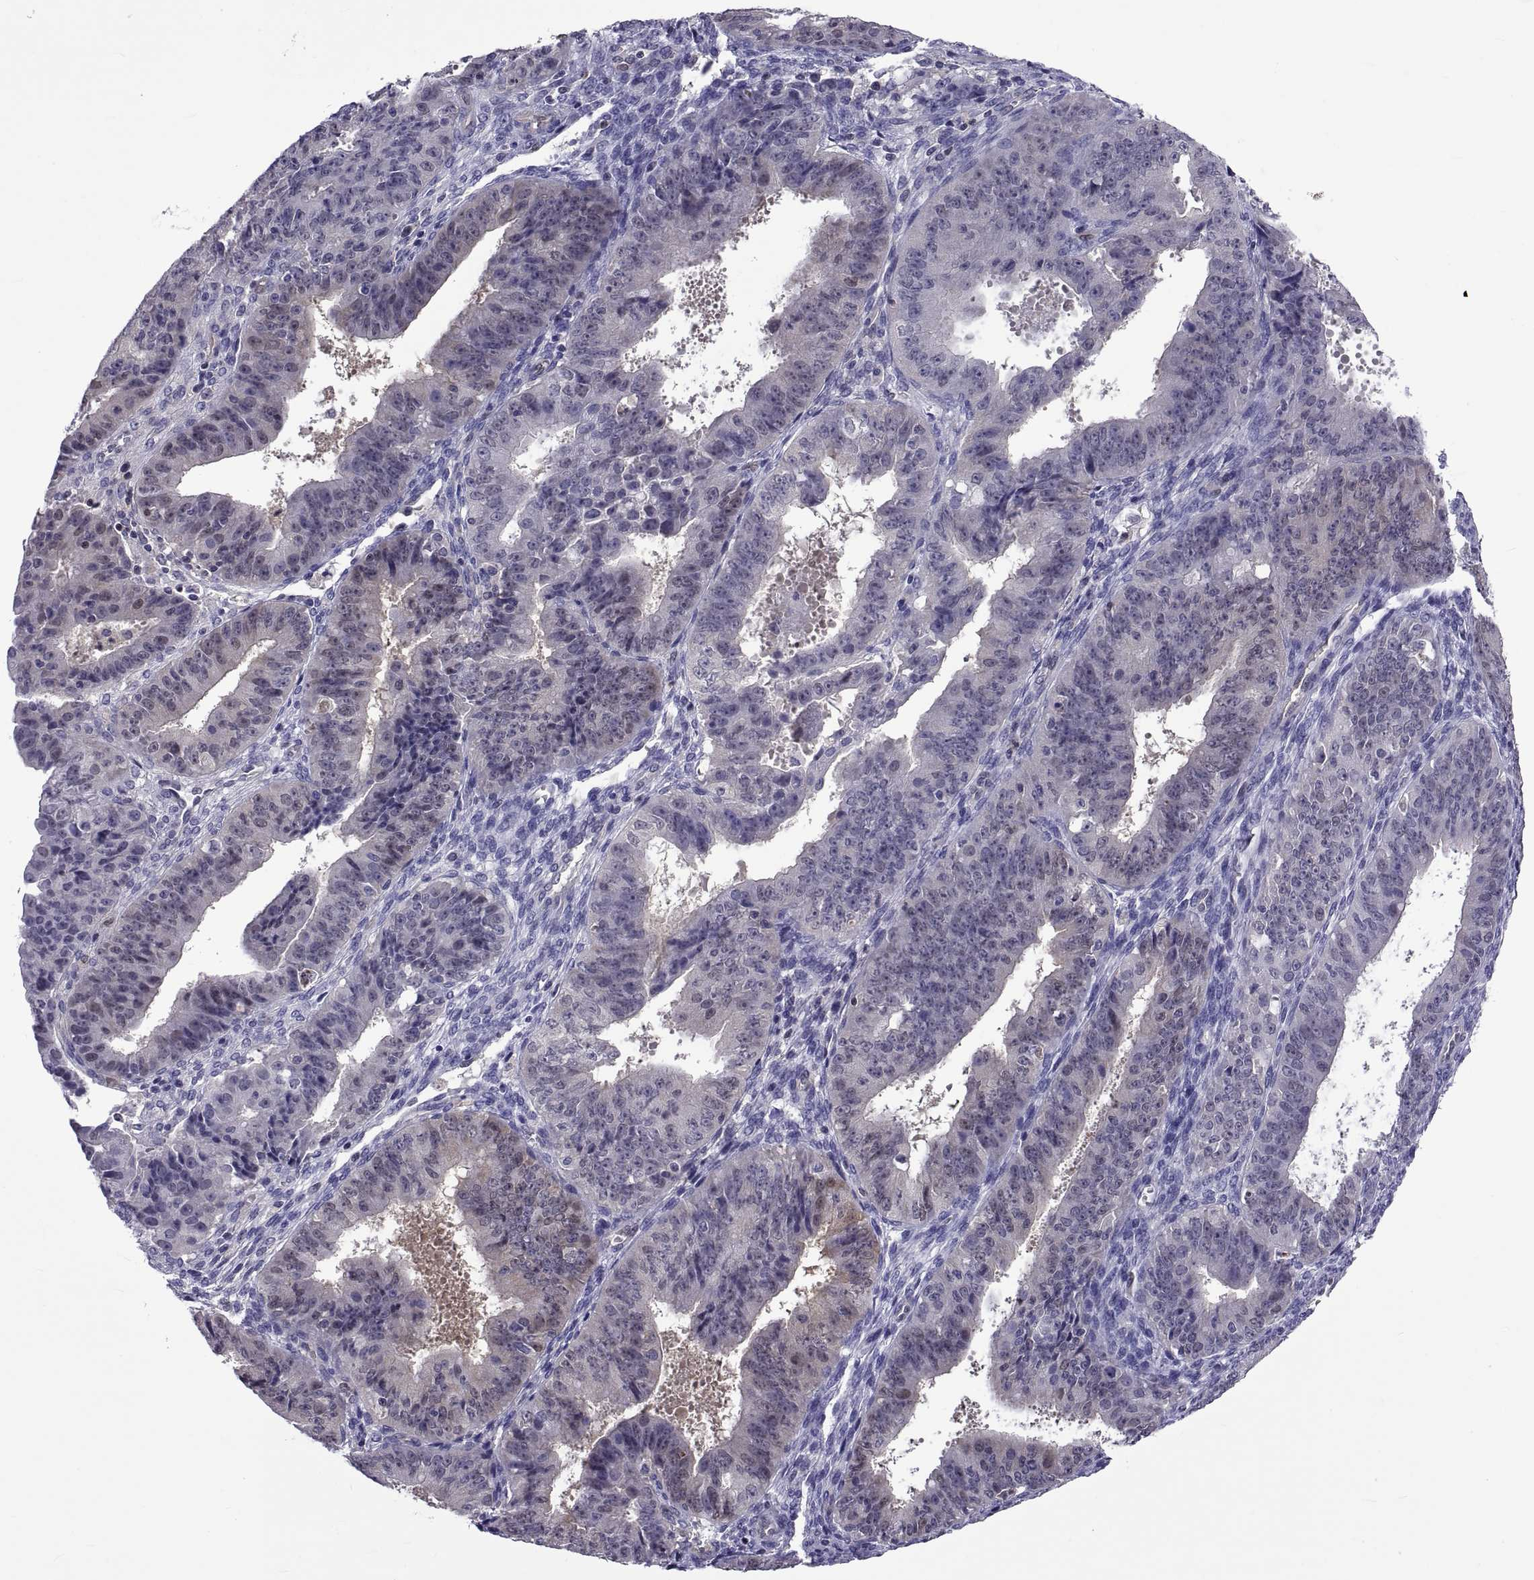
{"staining": {"intensity": "negative", "quantity": "none", "location": "none"}, "tissue": "ovarian cancer", "cell_type": "Tumor cells", "image_type": "cancer", "snomed": [{"axis": "morphology", "description": "Carcinoma, endometroid"}, {"axis": "topography", "description": "Ovary"}], "caption": "Tumor cells are negative for protein expression in human ovarian endometroid carcinoma. Brightfield microscopy of immunohistochemistry (IHC) stained with DAB (brown) and hematoxylin (blue), captured at high magnification.", "gene": "LCN9", "patient": {"sex": "female", "age": 42}}